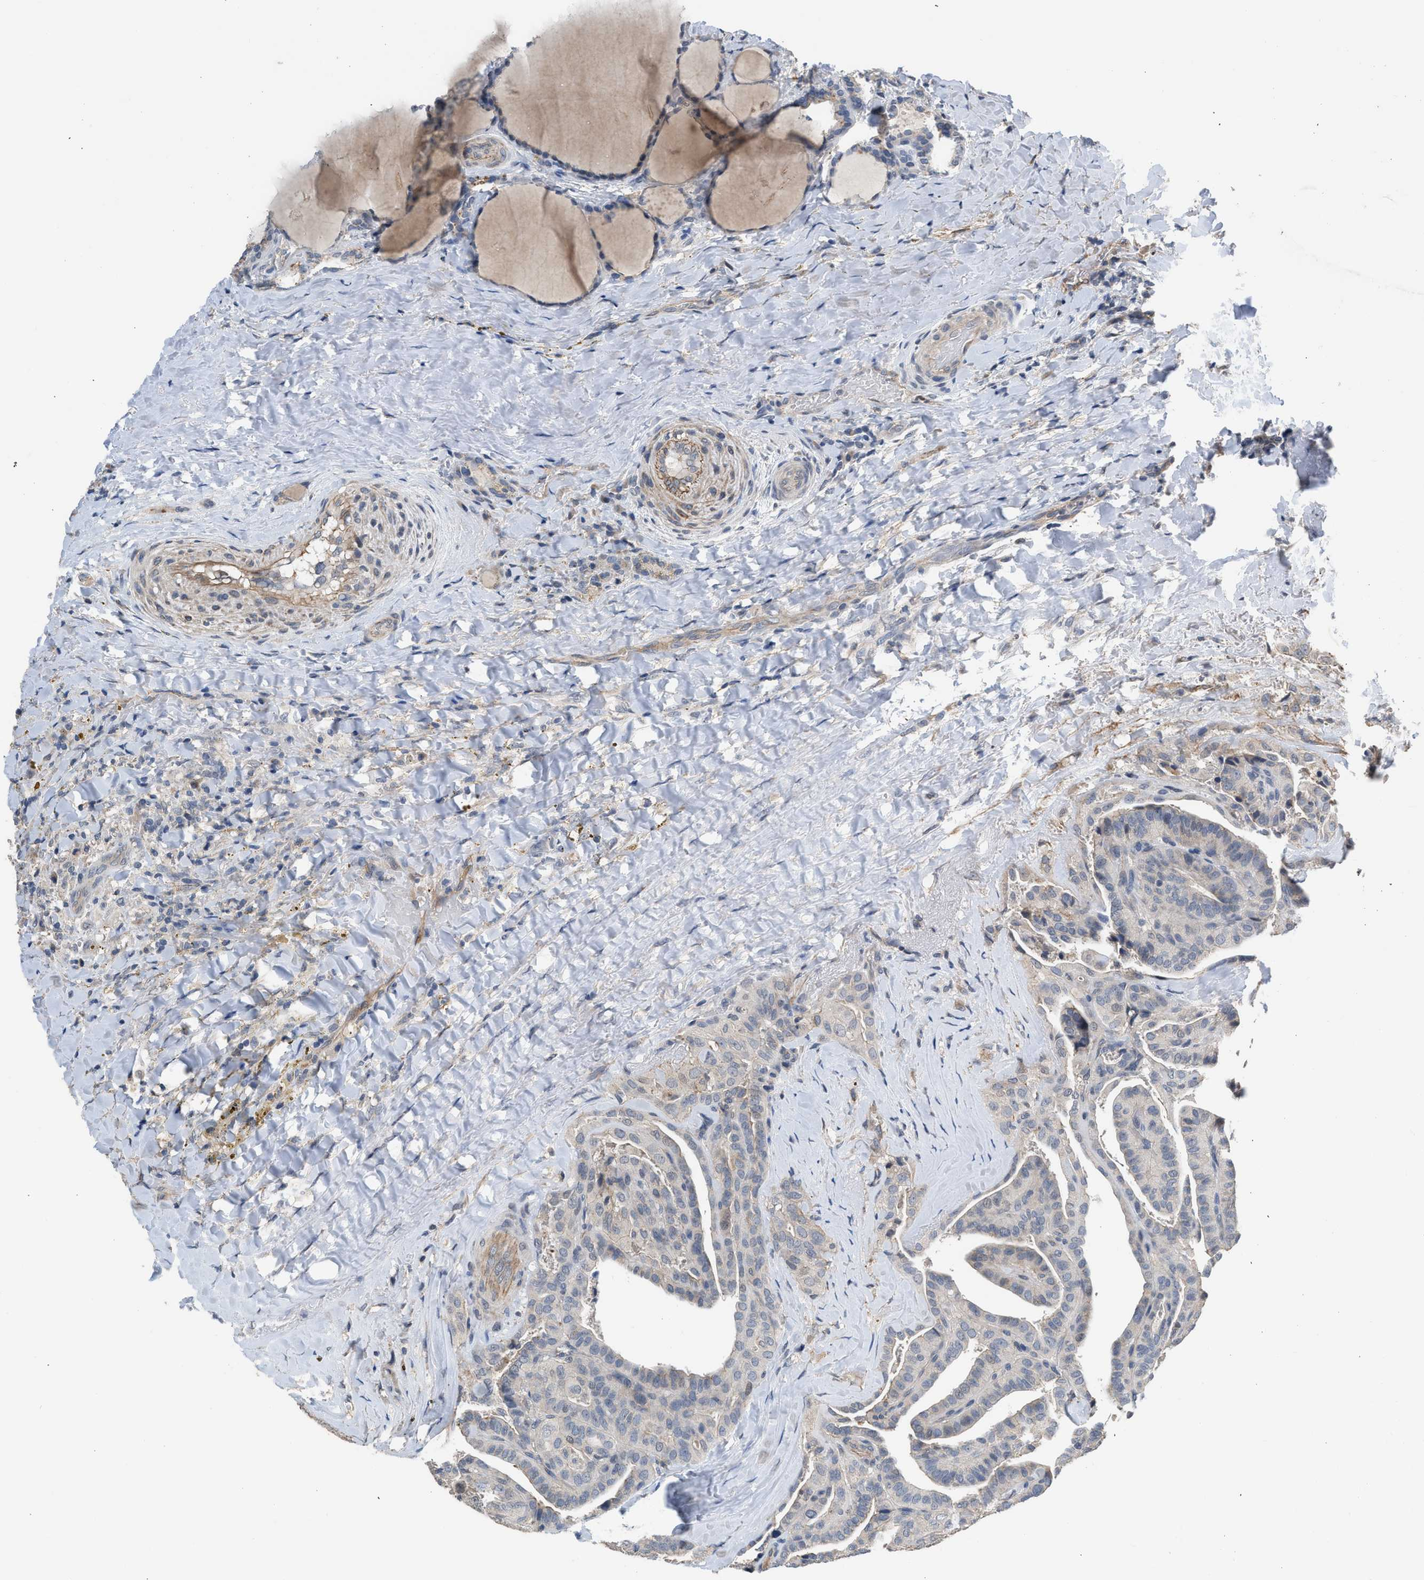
{"staining": {"intensity": "weak", "quantity": "<25%", "location": "cytoplasmic/membranous"}, "tissue": "thyroid cancer", "cell_type": "Tumor cells", "image_type": "cancer", "snomed": [{"axis": "morphology", "description": "Papillary adenocarcinoma, NOS"}, {"axis": "topography", "description": "Thyroid gland"}], "caption": "The histopathology image exhibits no staining of tumor cells in papillary adenocarcinoma (thyroid). The staining was performed using DAB to visualize the protein expression in brown, while the nuclei were stained in blue with hematoxylin (Magnification: 20x).", "gene": "CSF3R", "patient": {"sex": "male", "age": 77}}